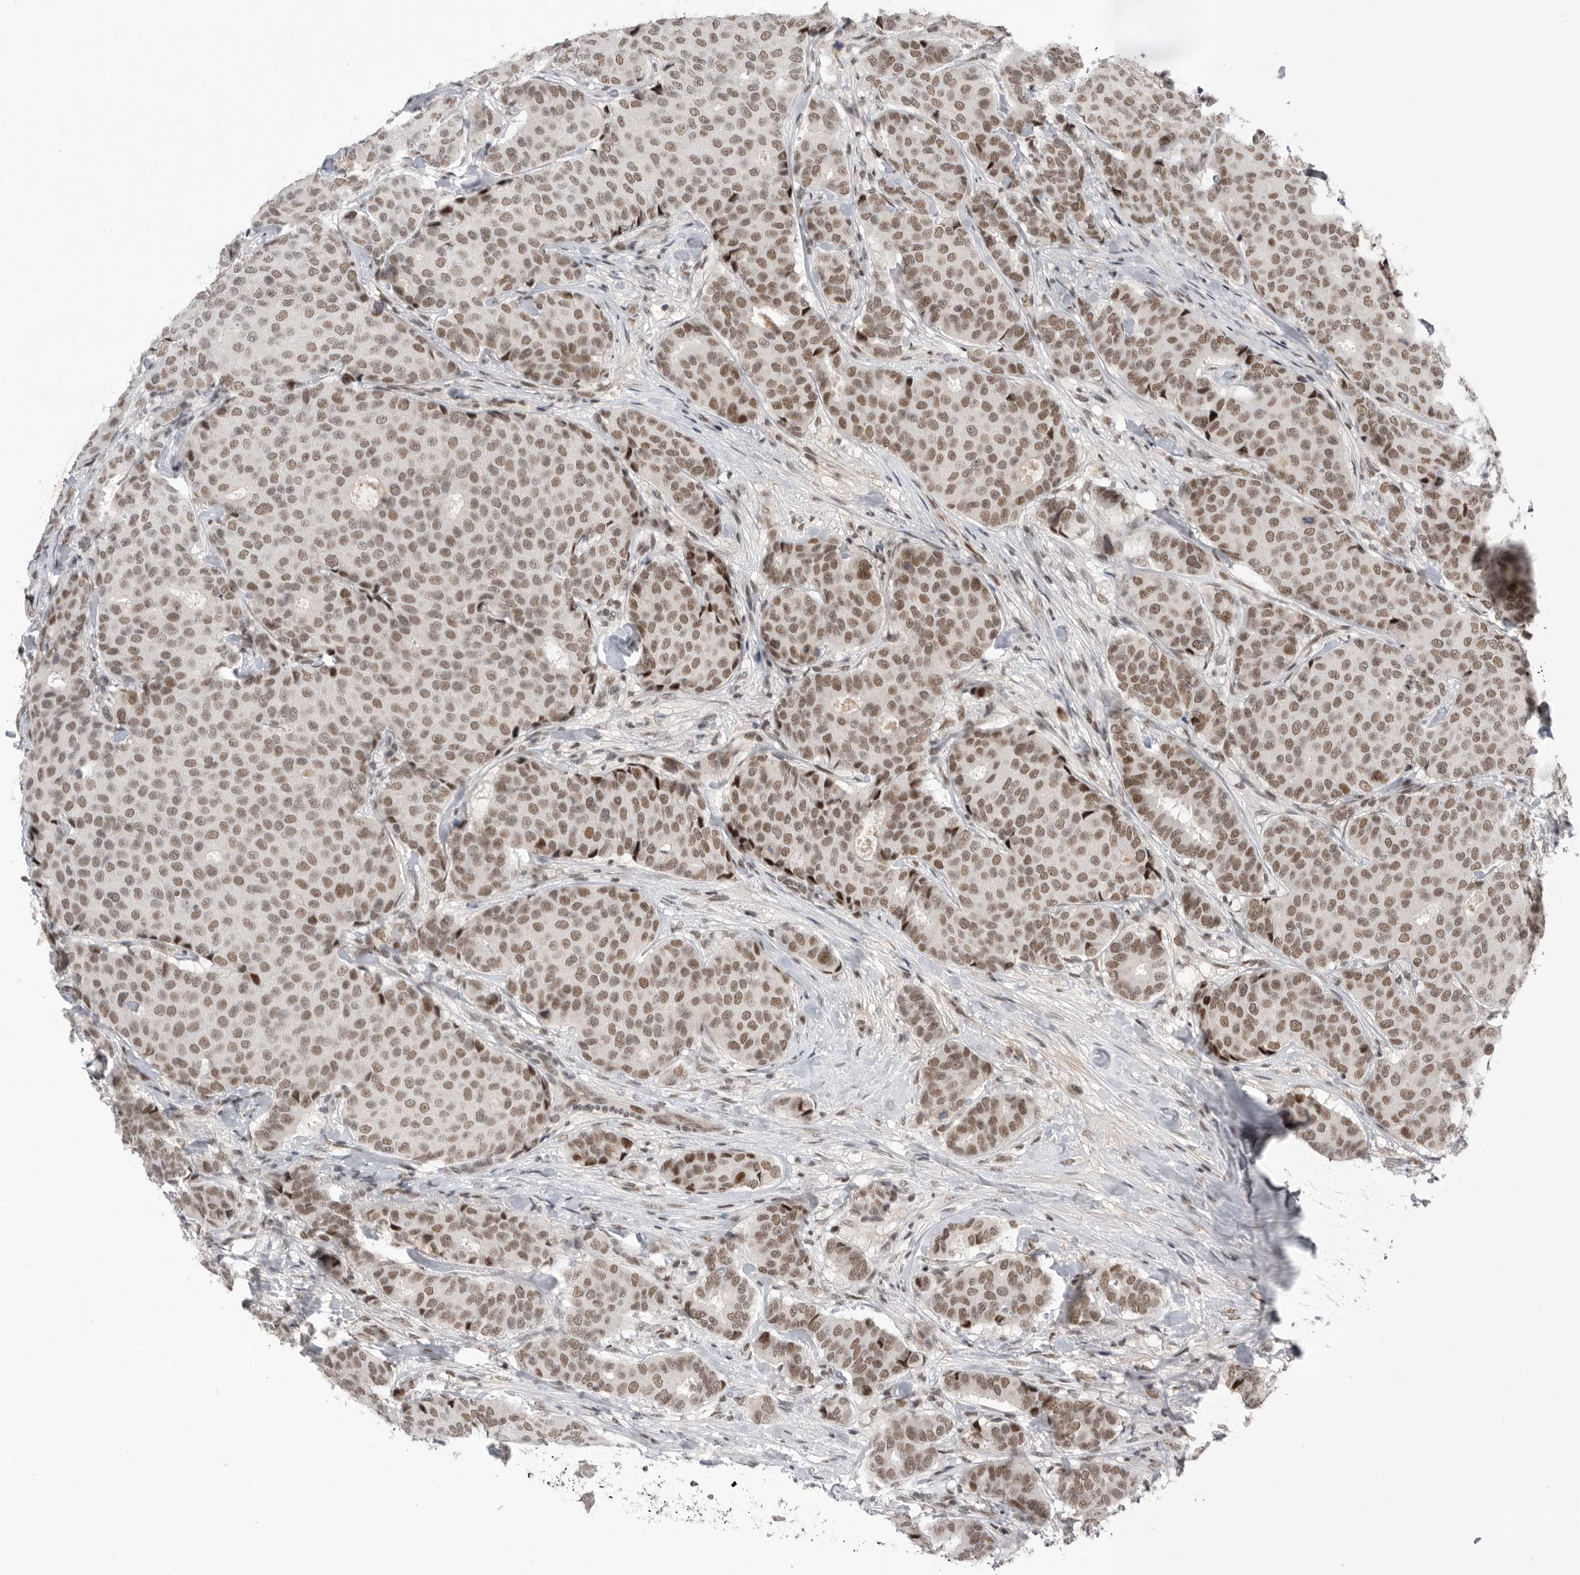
{"staining": {"intensity": "moderate", "quantity": ">75%", "location": "nuclear"}, "tissue": "breast cancer", "cell_type": "Tumor cells", "image_type": "cancer", "snomed": [{"axis": "morphology", "description": "Duct carcinoma"}, {"axis": "topography", "description": "Breast"}], "caption": "A micrograph of human breast invasive ductal carcinoma stained for a protein reveals moderate nuclear brown staining in tumor cells.", "gene": "POU5F1", "patient": {"sex": "female", "age": 75}}